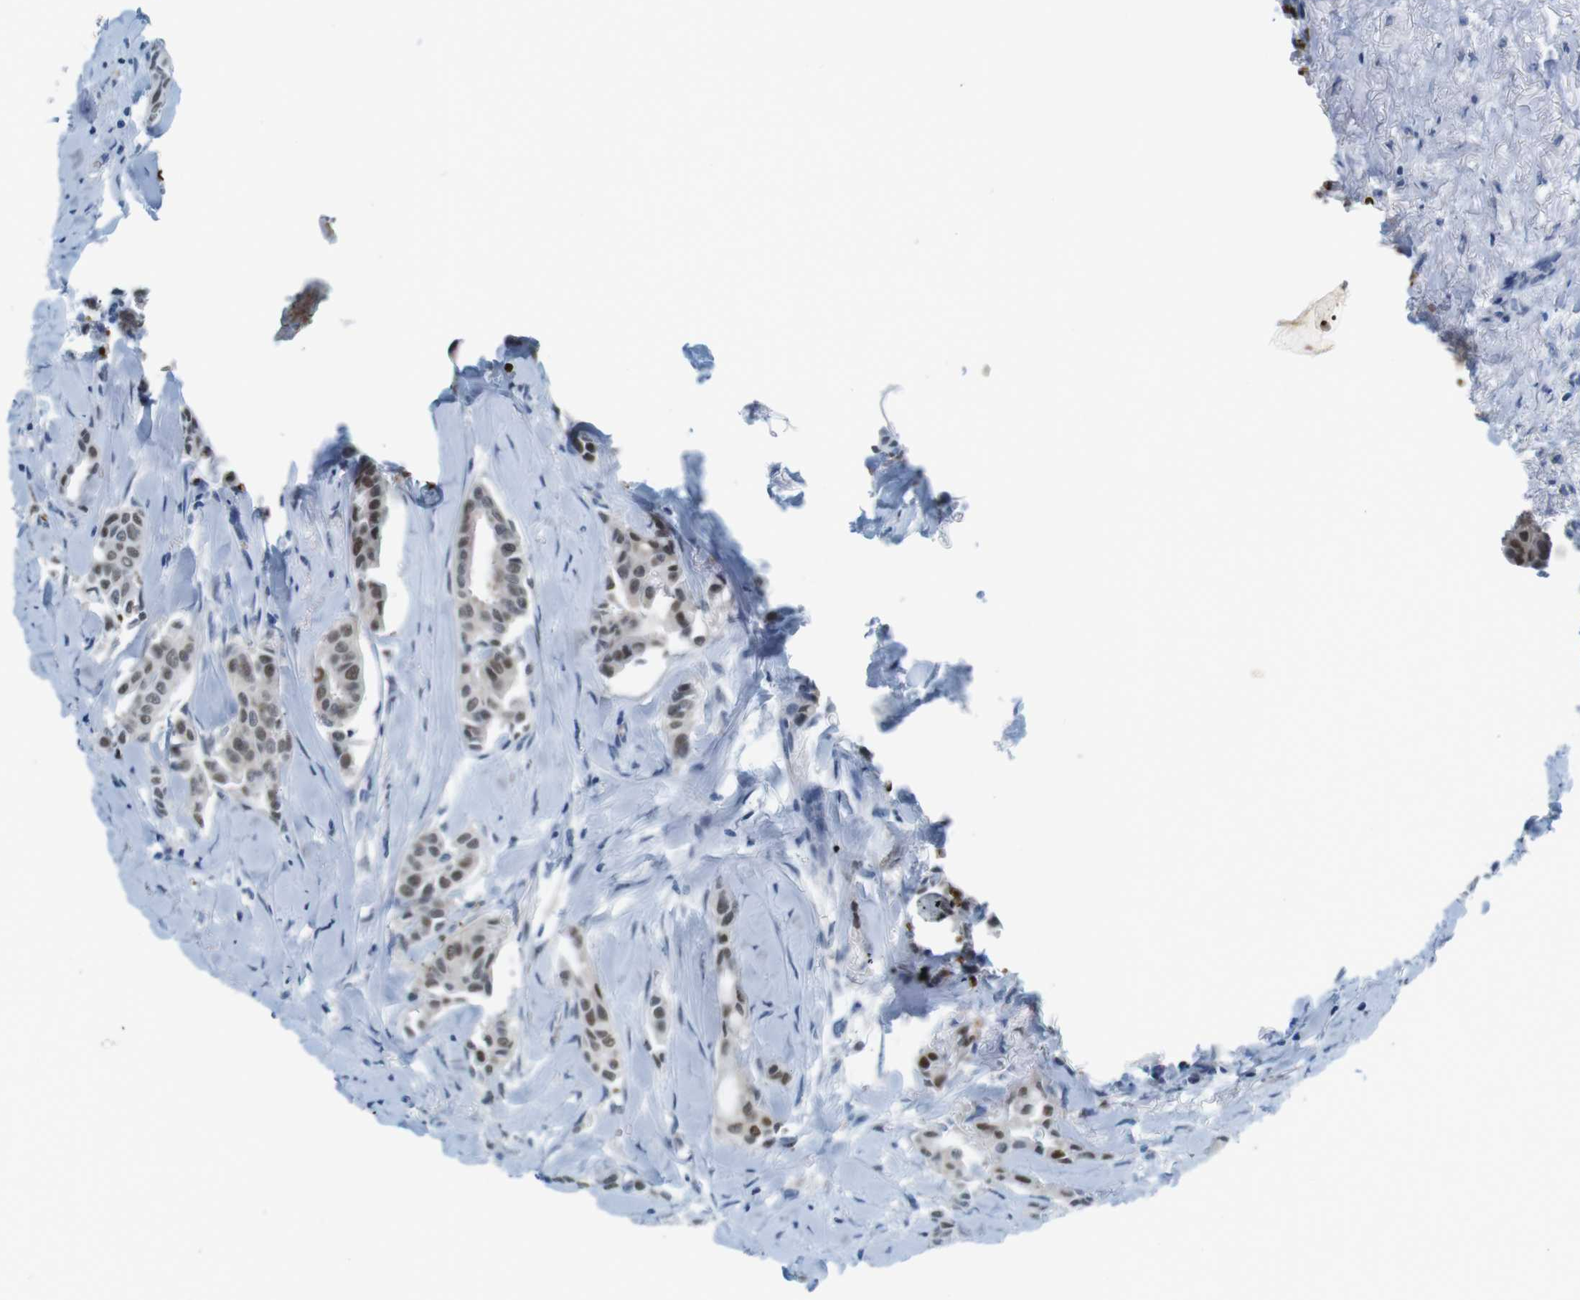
{"staining": {"intensity": "moderate", "quantity": ">75%", "location": "nuclear"}, "tissue": "head and neck cancer", "cell_type": "Tumor cells", "image_type": "cancer", "snomed": [{"axis": "morphology", "description": "Adenocarcinoma, NOS"}, {"axis": "topography", "description": "Salivary gland"}, {"axis": "topography", "description": "Head-Neck"}], "caption": "This is an image of IHC staining of head and neck adenocarcinoma, which shows moderate staining in the nuclear of tumor cells.", "gene": "TFAP2C", "patient": {"sex": "female", "age": 59}}